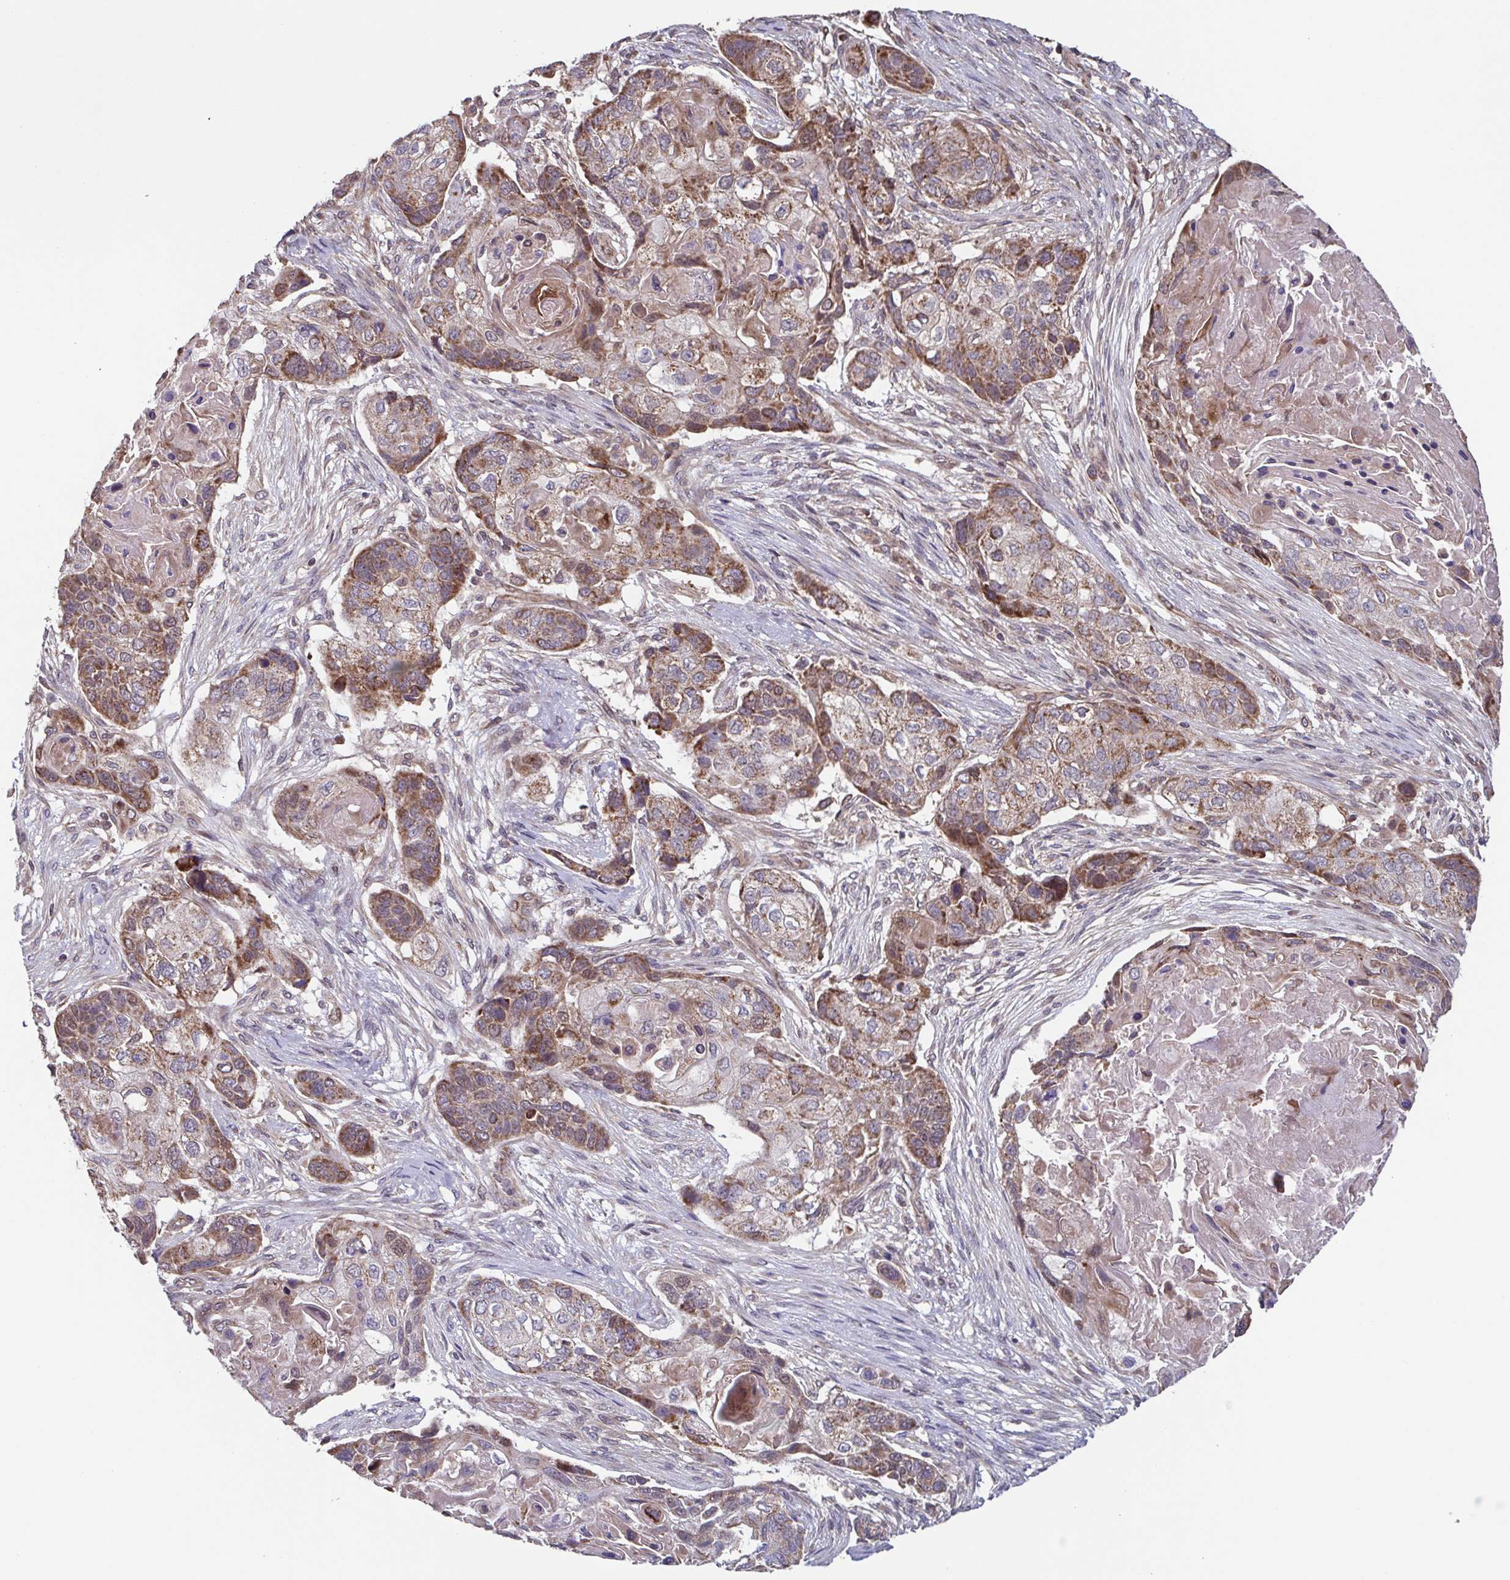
{"staining": {"intensity": "moderate", "quantity": "25%-75%", "location": "cytoplasmic/membranous"}, "tissue": "lung cancer", "cell_type": "Tumor cells", "image_type": "cancer", "snomed": [{"axis": "morphology", "description": "Squamous cell carcinoma, NOS"}, {"axis": "topography", "description": "Lung"}], "caption": "Squamous cell carcinoma (lung) stained for a protein (brown) demonstrates moderate cytoplasmic/membranous positive expression in approximately 25%-75% of tumor cells.", "gene": "TTC19", "patient": {"sex": "male", "age": 69}}